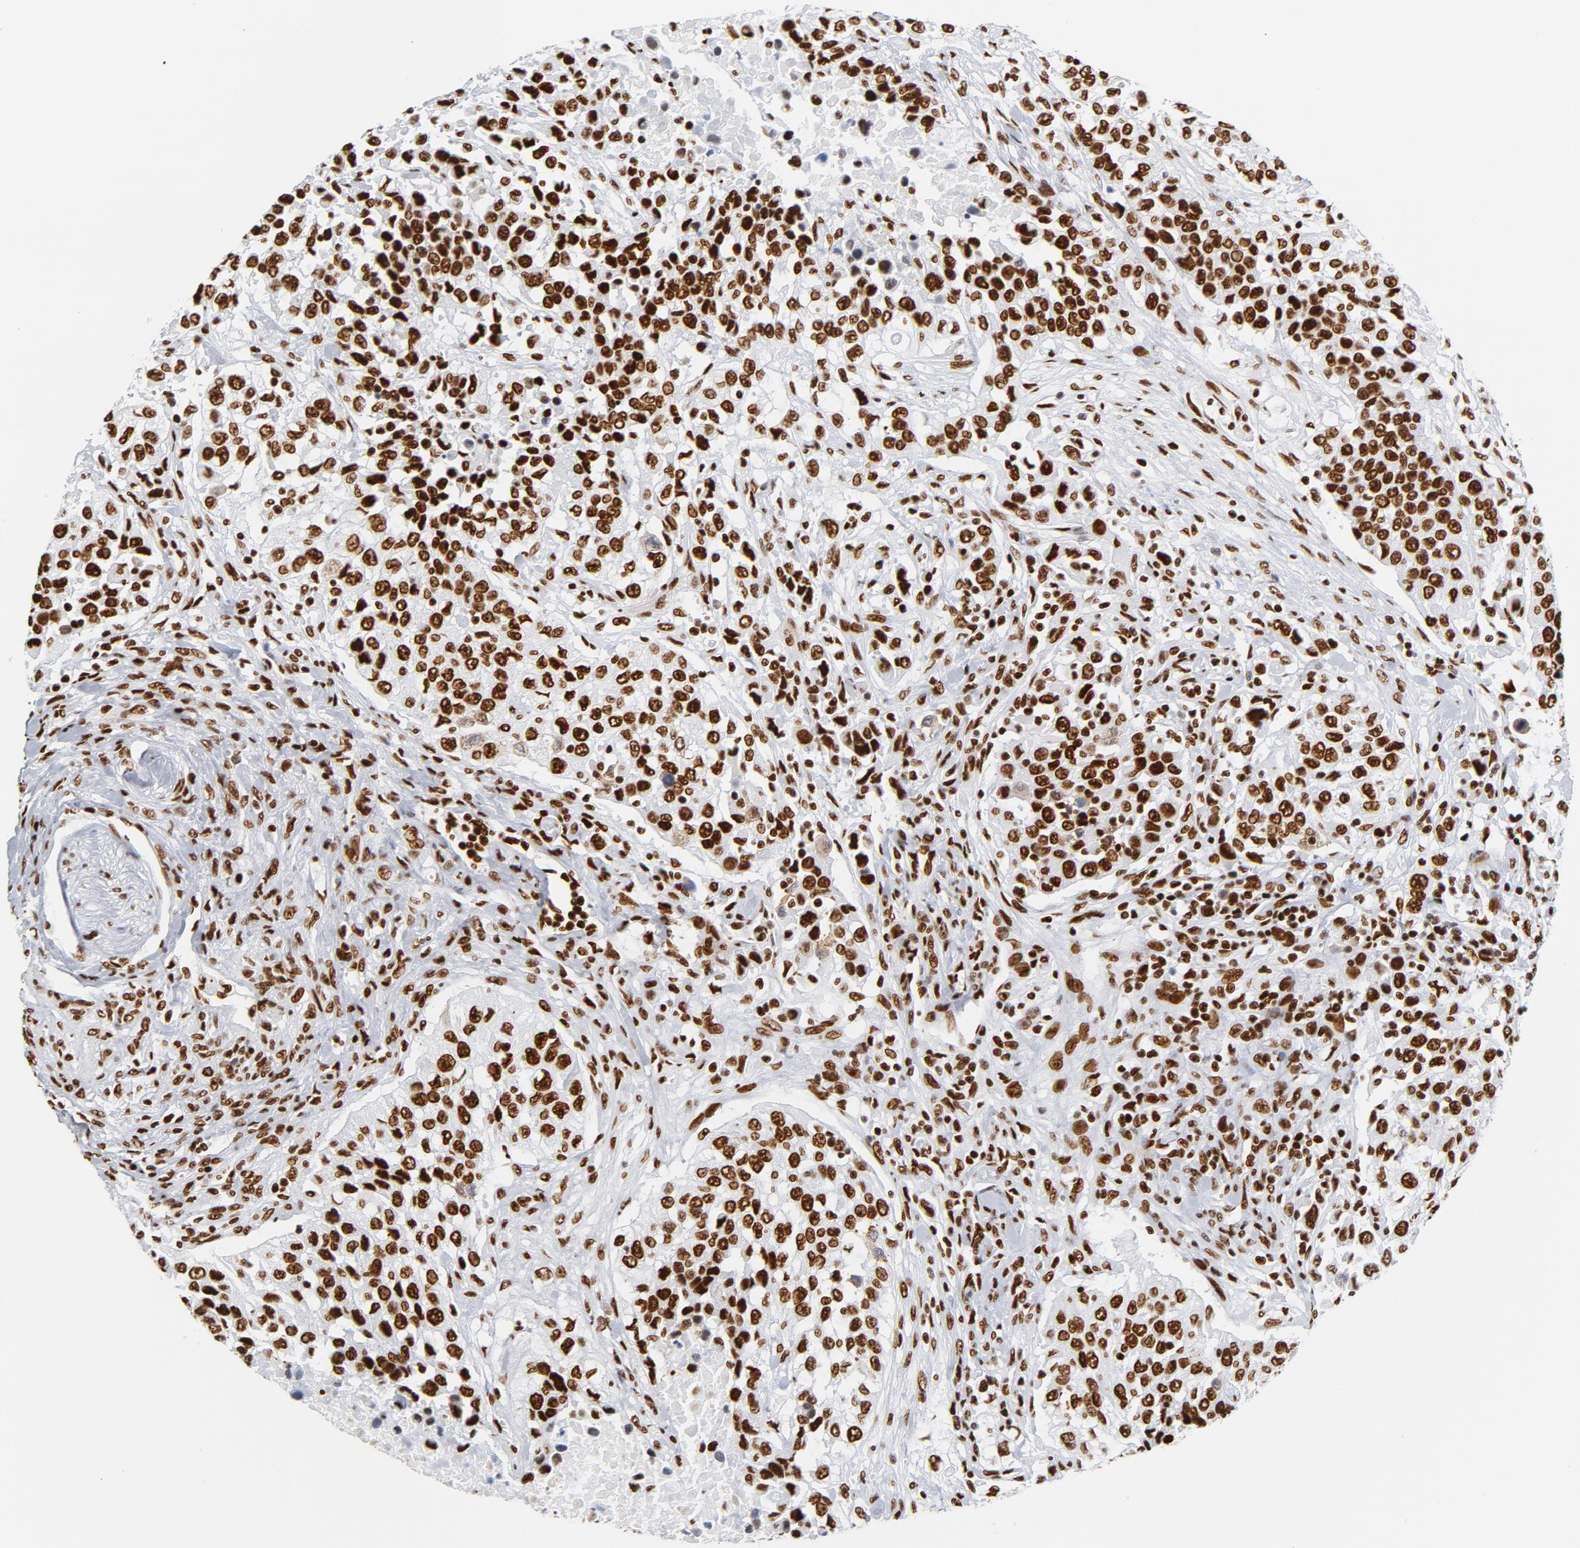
{"staining": {"intensity": "strong", "quantity": ">75%", "location": "nuclear"}, "tissue": "urothelial cancer", "cell_type": "Tumor cells", "image_type": "cancer", "snomed": [{"axis": "morphology", "description": "Urothelial carcinoma, High grade"}, {"axis": "topography", "description": "Urinary bladder"}], "caption": "A histopathology image showing strong nuclear positivity in approximately >75% of tumor cells in urothelial carcinoma (high-grade), as visualized by brown immunohistochemical staining.", "gene": "XRCC5", "patient": {"sex": "female", "age": 80}}